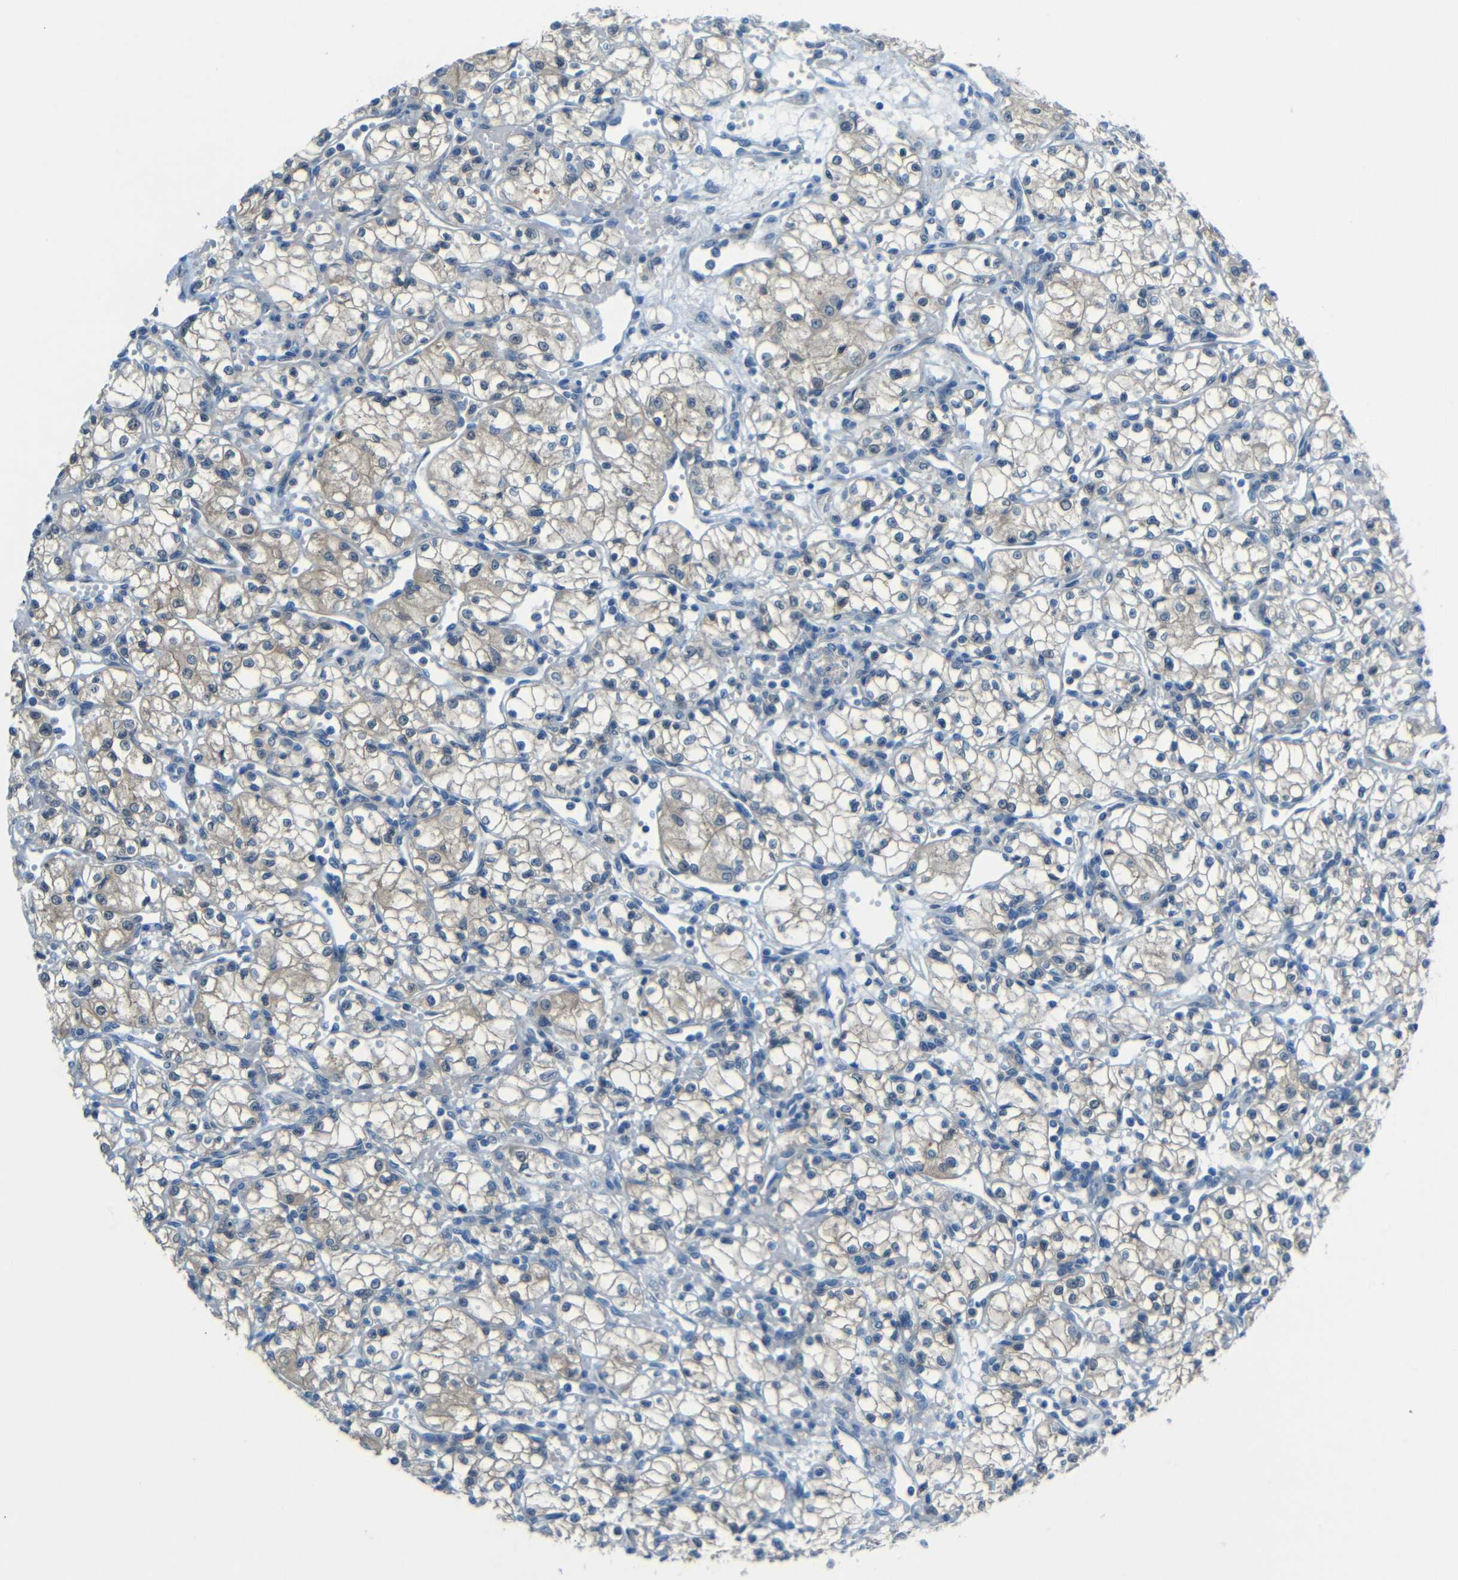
{"staining": {"intensity": "weak", "quantity": "25%-75%", "location": "cytoplasmic/membranous"}, "tissue": "renal cancer", "cell_type": "Tumor cells", "image_type": "cancer", "snomed": [{"axis": "morphology", "description": "Normal tissue, NOS"}, {"axis": "morphology", "description": "Adenocarcinoma, NOS"}, {"axis": "topography", "description": "Kidney"}], "caption": "Weak cytoplasmic/membranous protein positivity is appreciated in approximately 25%-75% of tumor cells in renal cancer (adenocarcinoma).", "gene": "CYP26B1", "patient": {"sex": "male", "age": 59}}